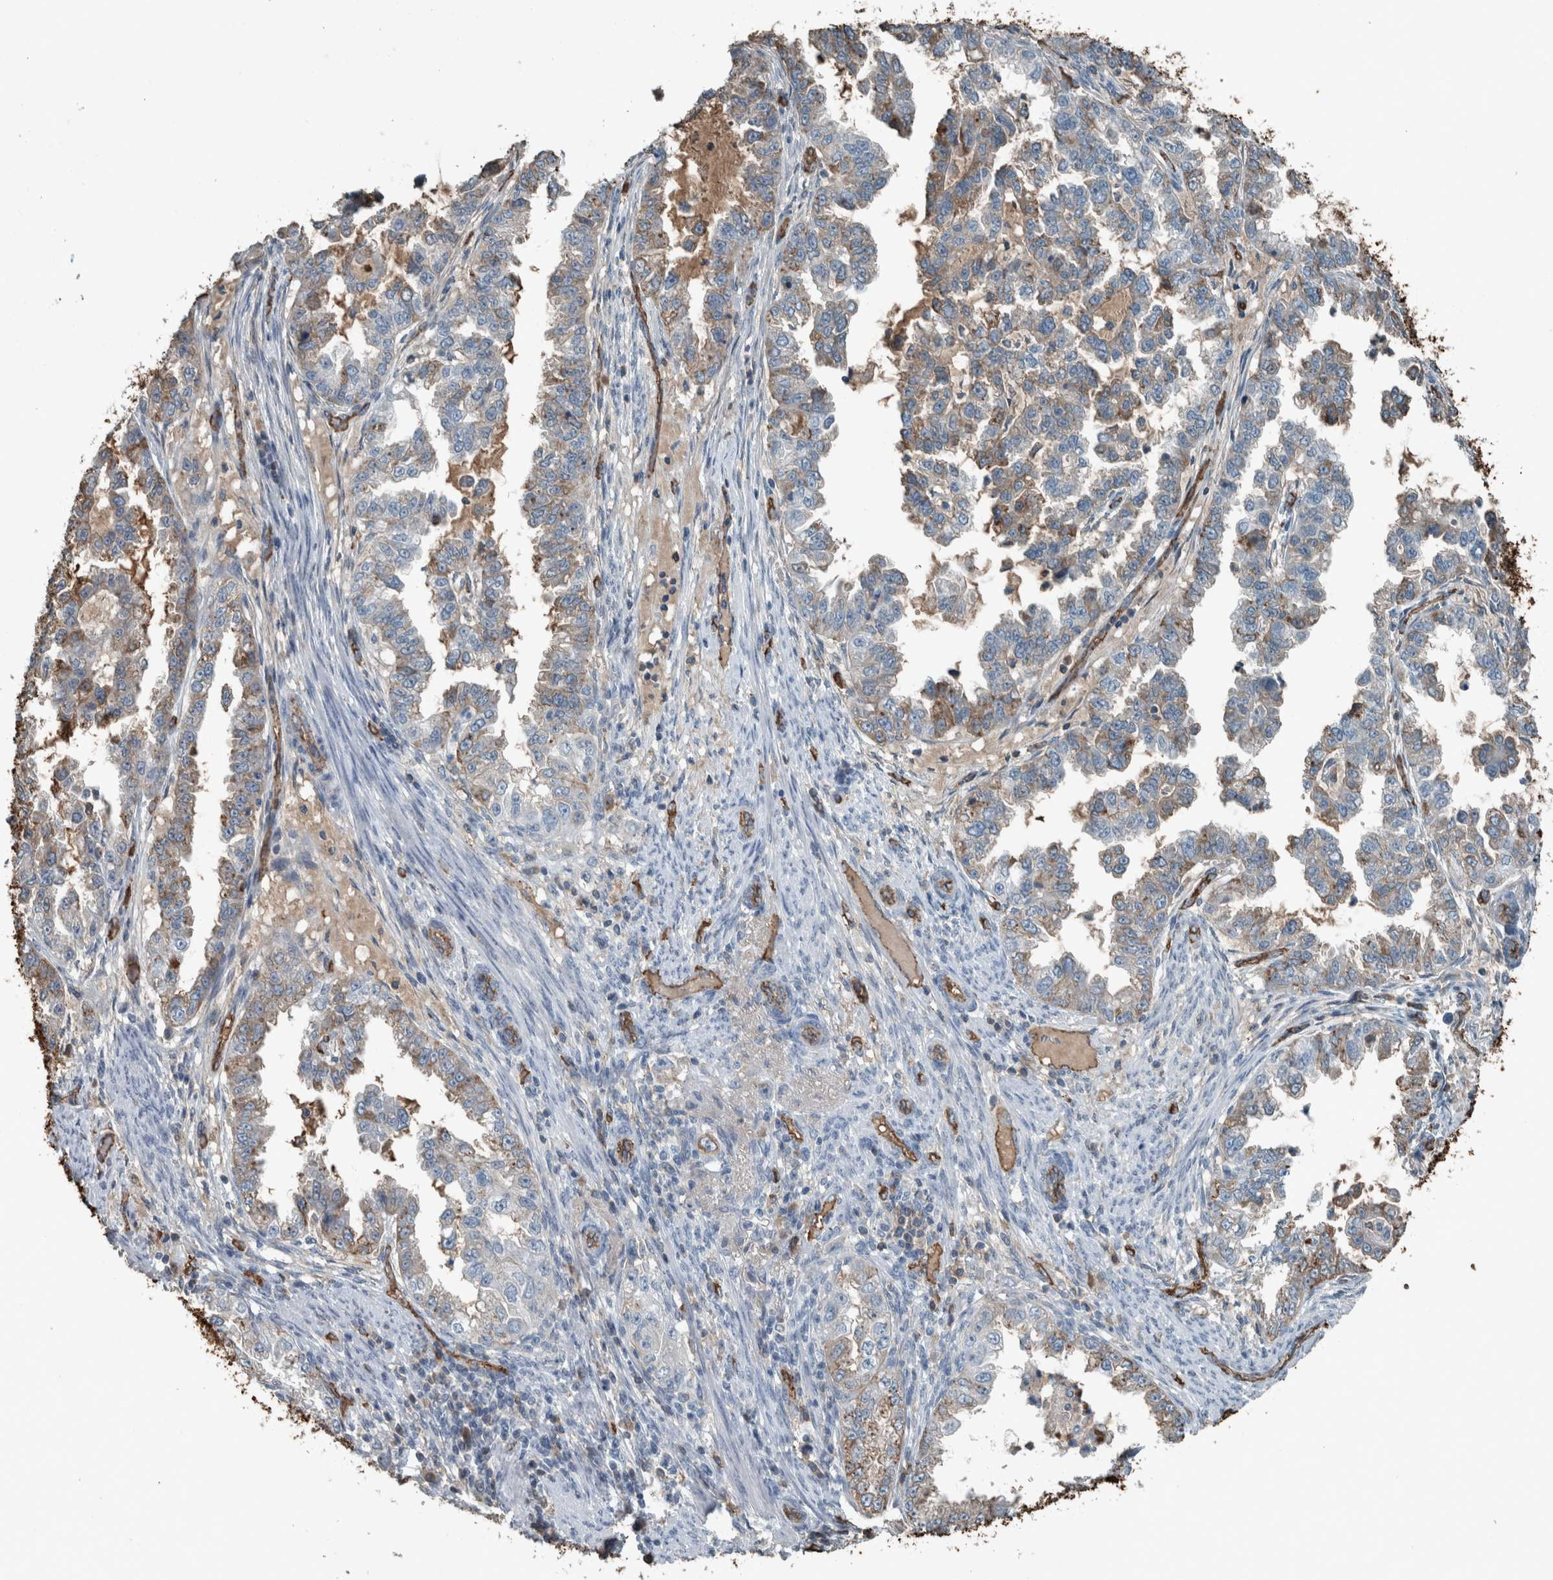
{"staining": {"intensity": "weak", "quantity": "25%-75%", "location": "cytoplasmic/membranous"}, "tissue": "endometrial cancer", "cell_type": "Tumor cells", "image_type": "cancer", "snomed": [{"axis": "morphology", "description": "Adenocarcinoma, NOS"}, {"axis": "topography", "description": "Endometrium"}], "caption": "There is low levels of weak cytoplasmic/membranous expression in tumor cells of endometrial cancer, as demonstrated by immunohistochemical staining (brown color).", "gene": "LBP", "patient": {"sex": "female", "age": 85}}